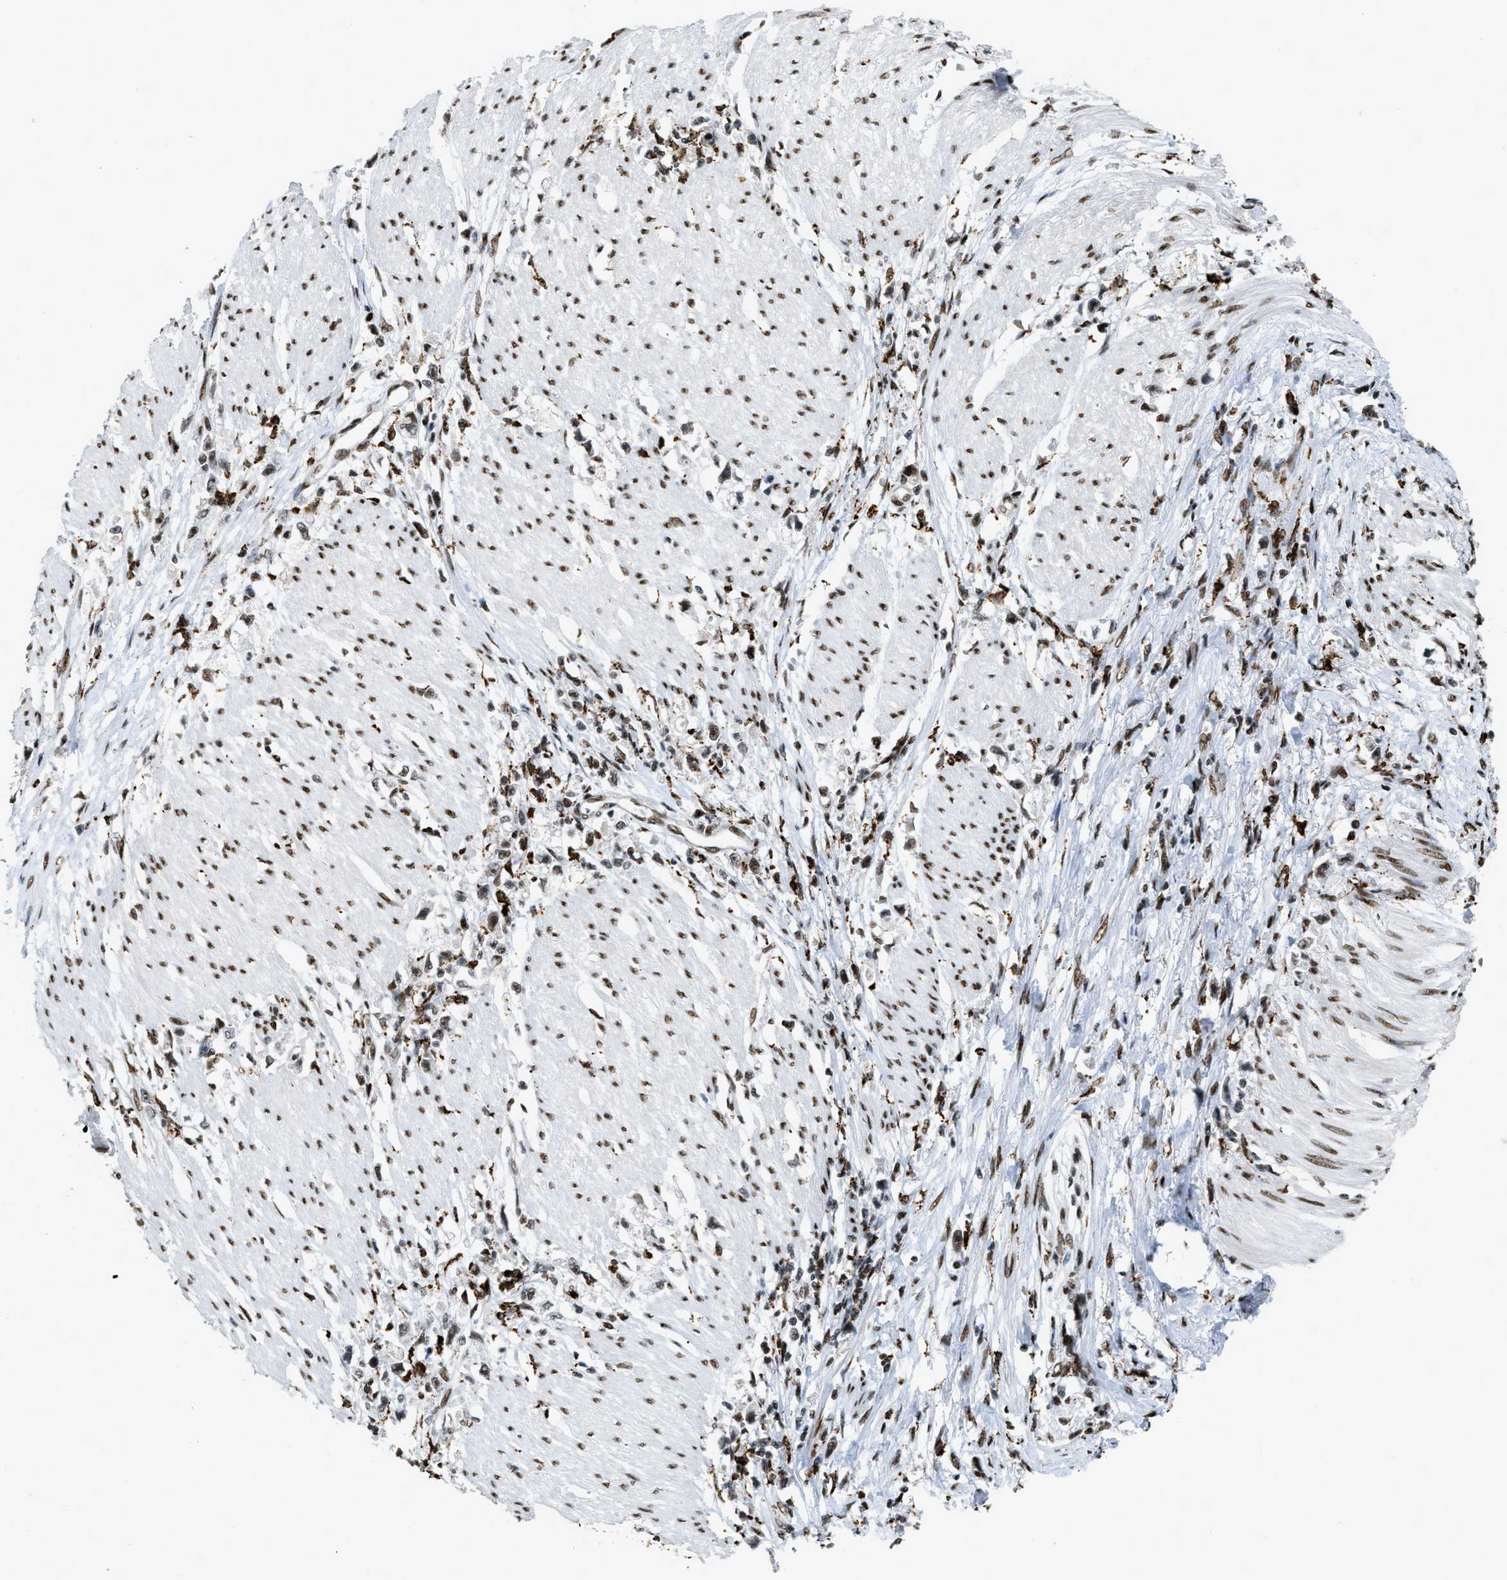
{"staining": {"intensity": "moderate", "quantity": ">75%", "location": "nuclear"}, "tissue": "stomach cancer", "cell_type": "Tumor cells", "image_type": "cancer", "snomed": [{"axis": "morphology", "description": "Adenocarcinoma, NOS"}, {"axis": "topography", "description": "Stomach"}], "caption": "DAB immunohistochemical staining of human adenocarcinoma (stomach) shows moderate nuclear protein staining in about >75% of tumor cells. Using DAB (brown) and hematoxylin (blue) stains, captured at high magnification using brightfield microscopy.", "gene": "NUMA1", "patient": {"sex": "female", "age": 59}}